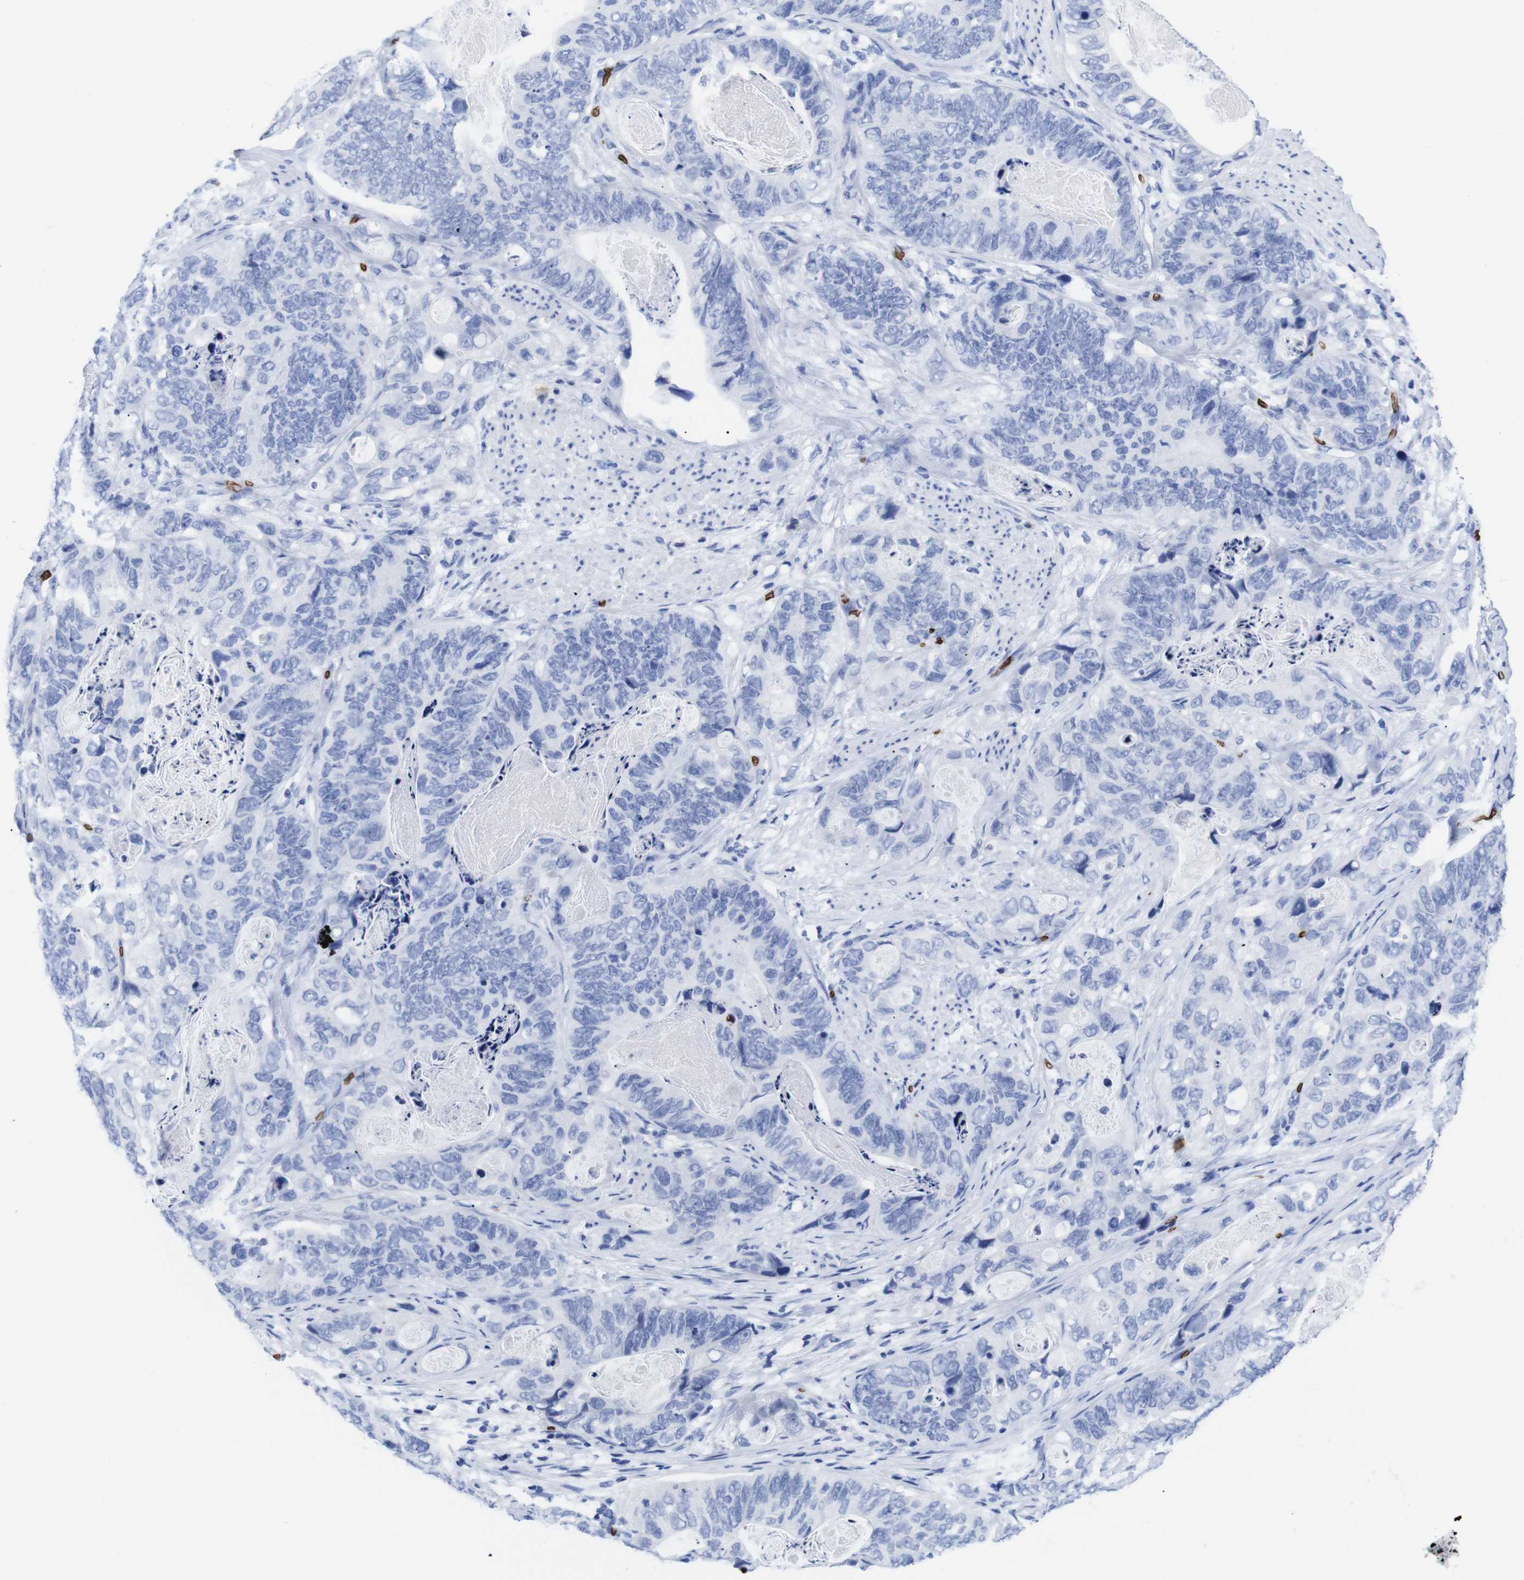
{"staining": {"intensity": "negative", "quantity": "none", "location": "none"}, "tissue": "stomach cancer", "cell_type": "Tumor cells", "image_type": "cancer", "snomed": [{"axis": "morphology", "description": "Adenocarcinoma, NOS"}, {"axis": "topography", "description": "Stomach"}], "caption": "This is a image of immunohistochemistry (IHC) staining of stomach adenocarcinoma, which shows no positivity in tumor cells.", "gene": "S1PR2", "patient": {"sex": "female", "age": 89}}